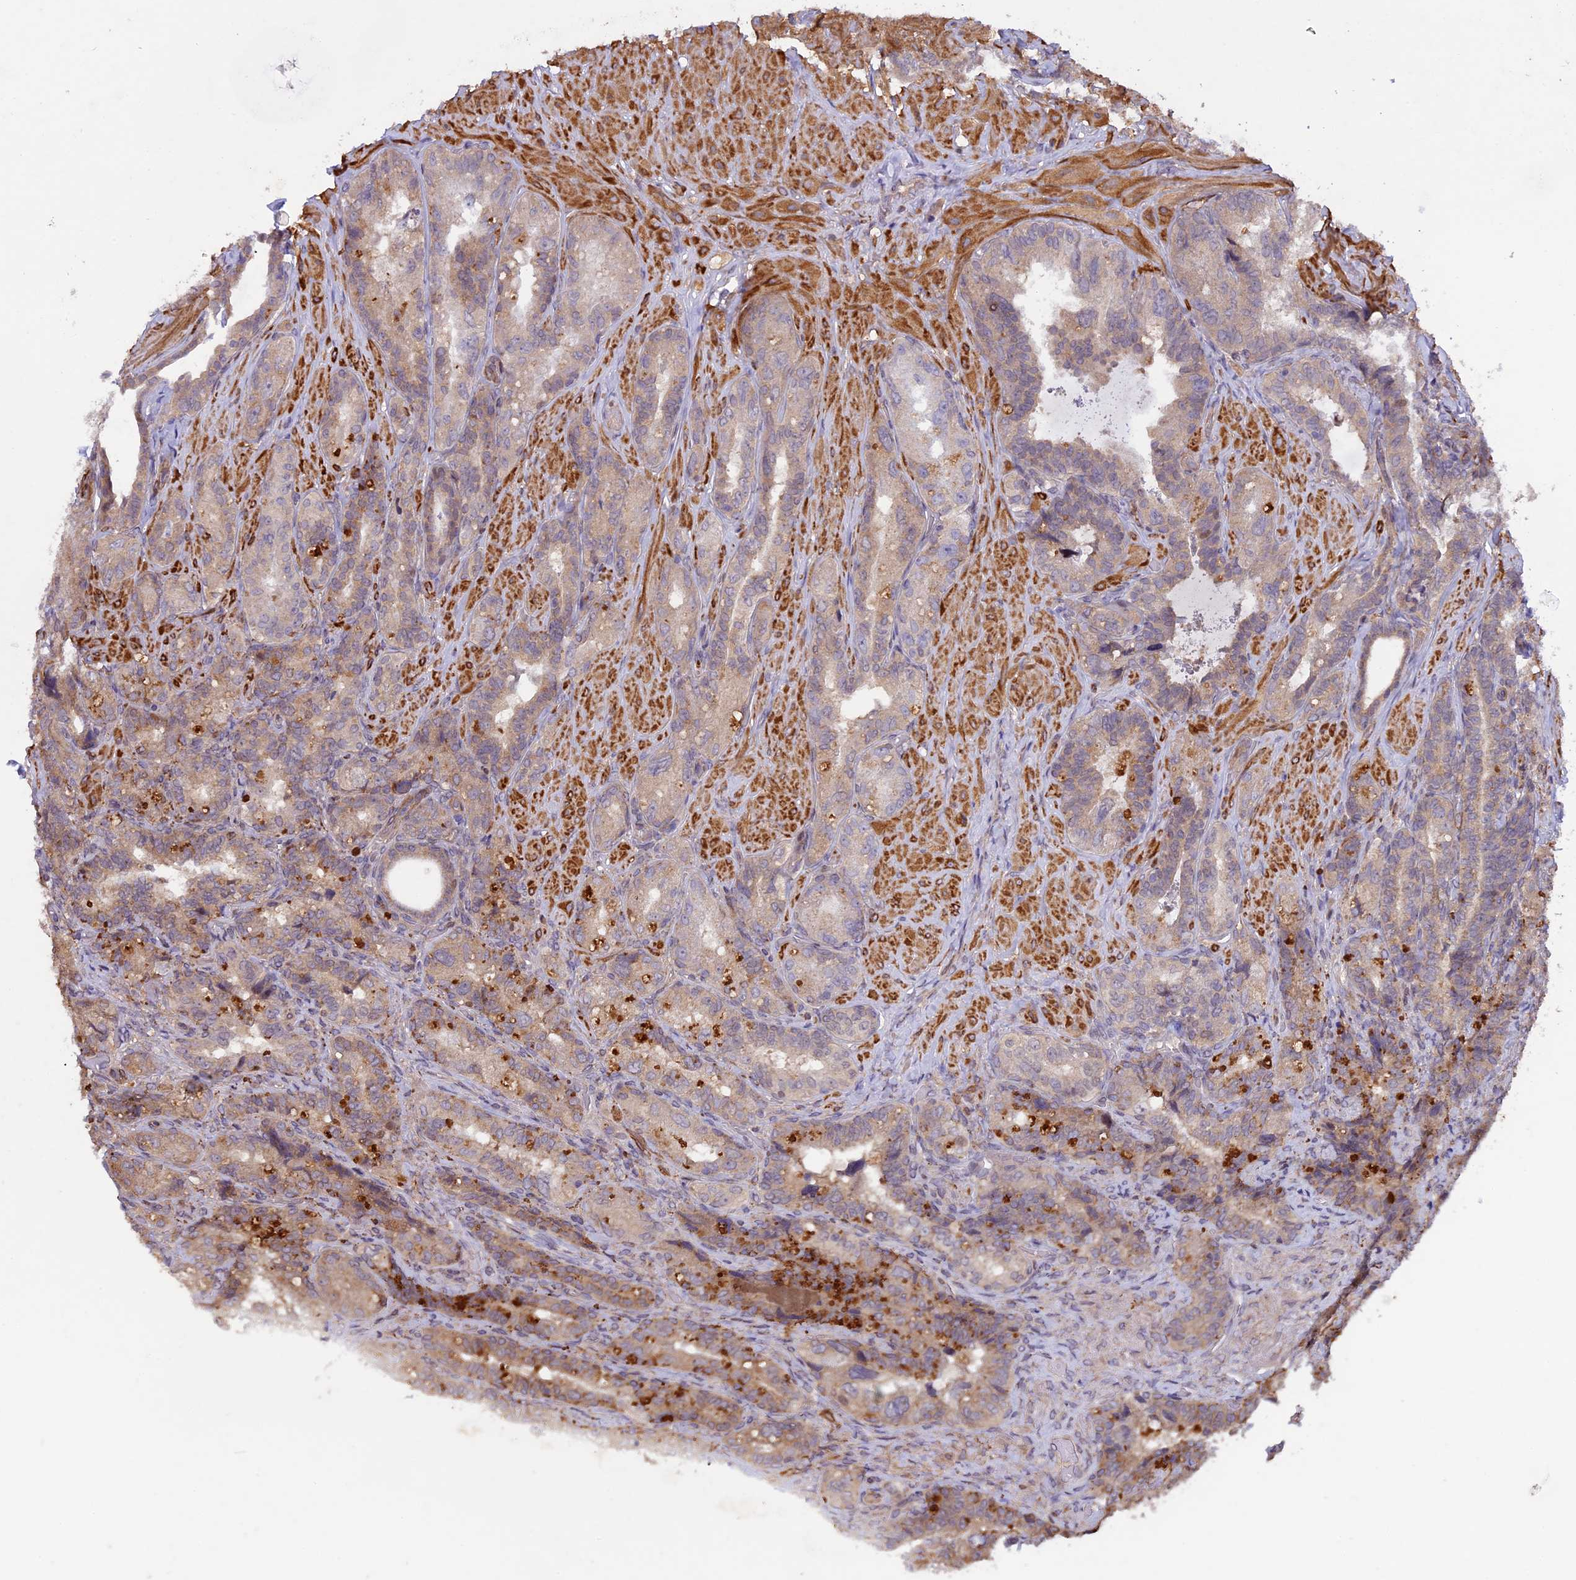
{"staining": {"intensity": "weak", "quantity": "25%-75%", "location": "cytoplasmic/membranous"}, "tissue": "seminal vesicle", "cell_type": "Glandular cells", "image_type": "normal", "snomed": [{"axis": "morphology", "description": "Normal tissue, NOS"}, {"axis": "topography", "description": "Prostate and seminal vesicle, NOS"}, {"axis": "topography", "description": "Prostate"}, {"axis": "topography", "description": "Seminal veicle"}], "caption": "IHC histopathology image of unremarkable seminal vesicle: seminal vesicle stained using IHC exhibits low levels of weak protein expression localized specifically in the cytoplasmic/membranous of glandular cells, appearing as a cytoplasmic/membranous brown color.", "gene": "MAN2C1", "patient": {"sex": "male", "age": 67}}